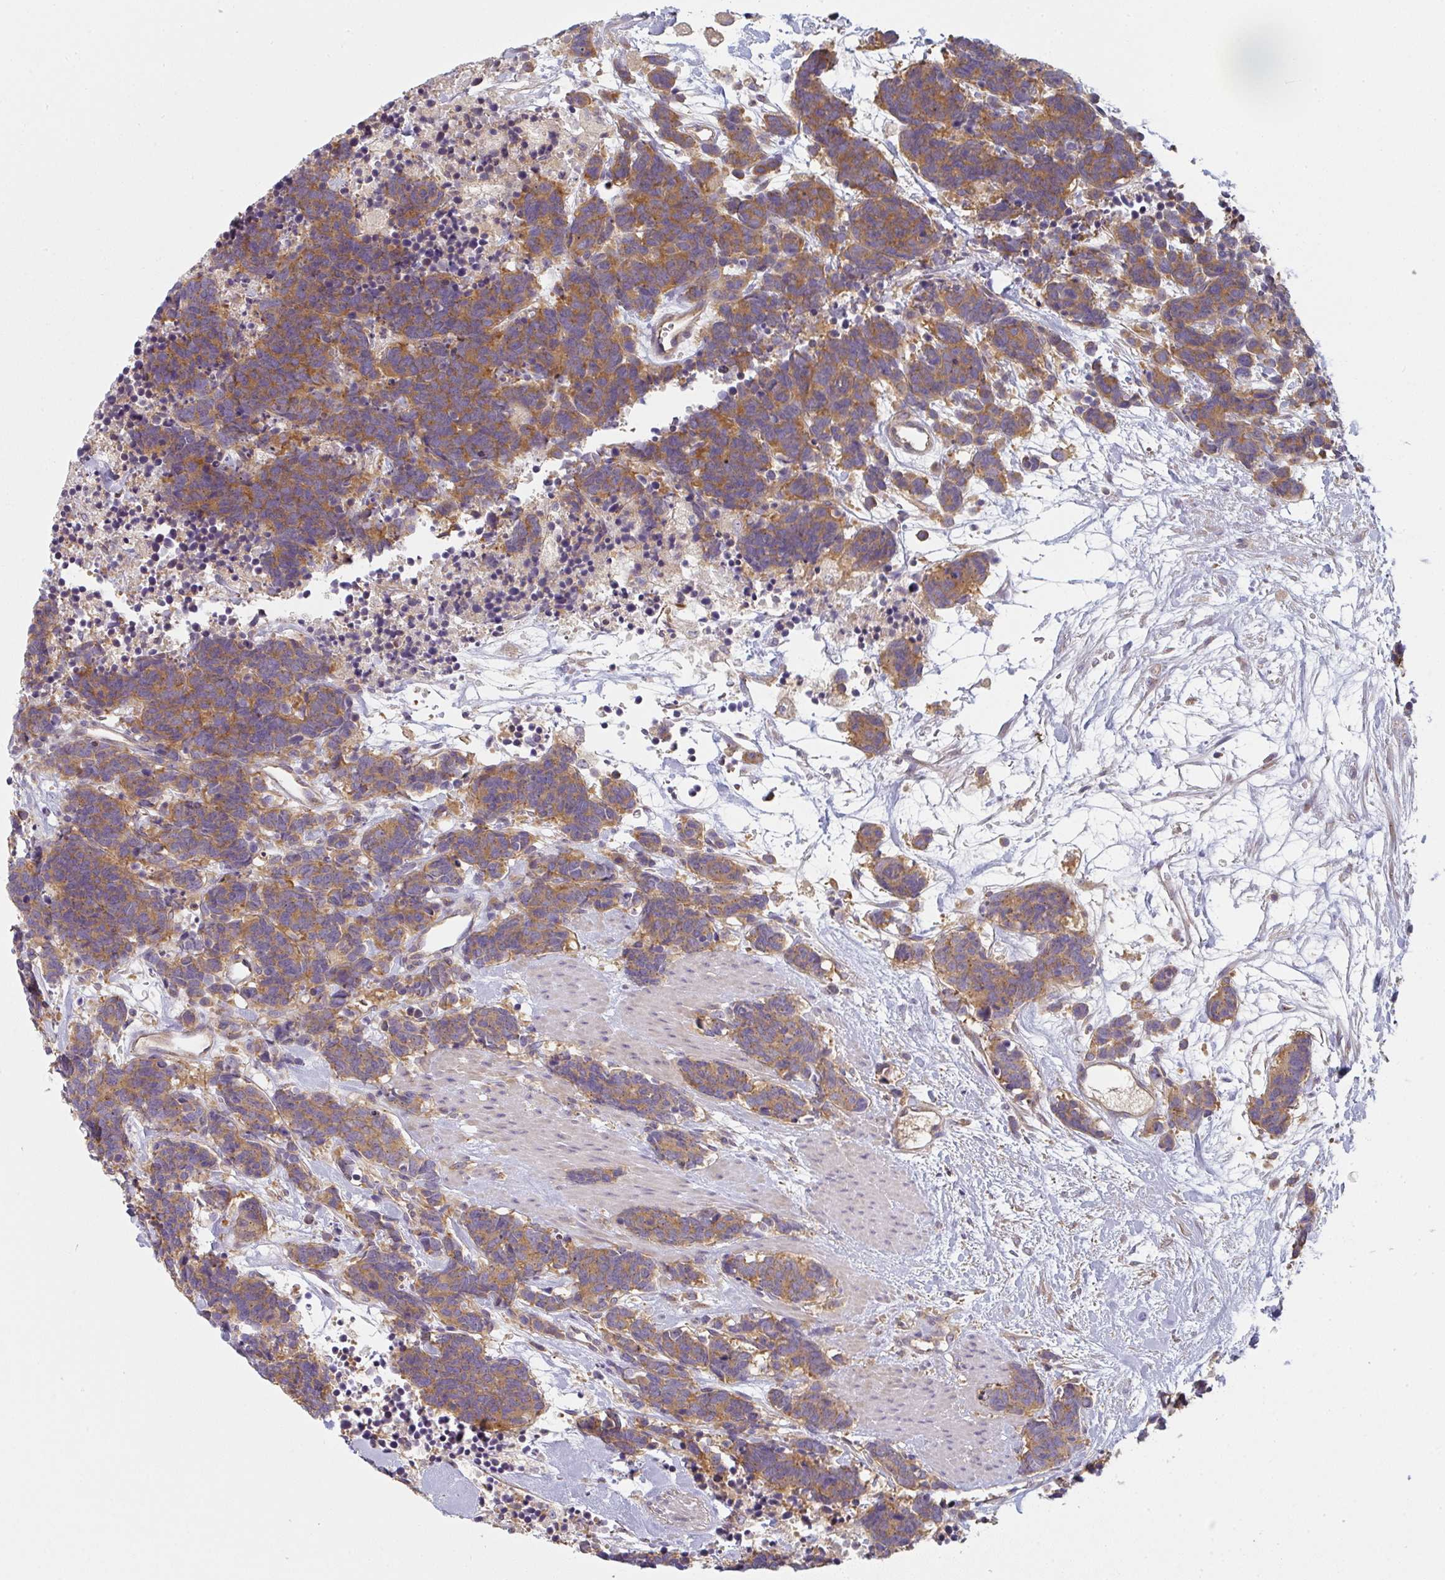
{"staining": {"intensity": "moderate", "quantity": ">75%", "location": "cytoplasmic/membranous"}, "tissue": "carcinoid", "cell_type": "Tumor cells", "image_type": "cancer", "snomed": [{"axis": "morphology", "description": "Carcinoma, NOS"}, {"axis": "morphology", "description": "Carcinoid, malignant, NOS"}, {"axis": "topography", "description": "Prostate"}], "caption": "Human malignant carcinoid stained for a protein (brown) reveals moderate cytoplasmic/membranous positive staining in about >75% of tumor cells.", "gene": "SNX5", "patient": {"sex": "male", "age": 57}}